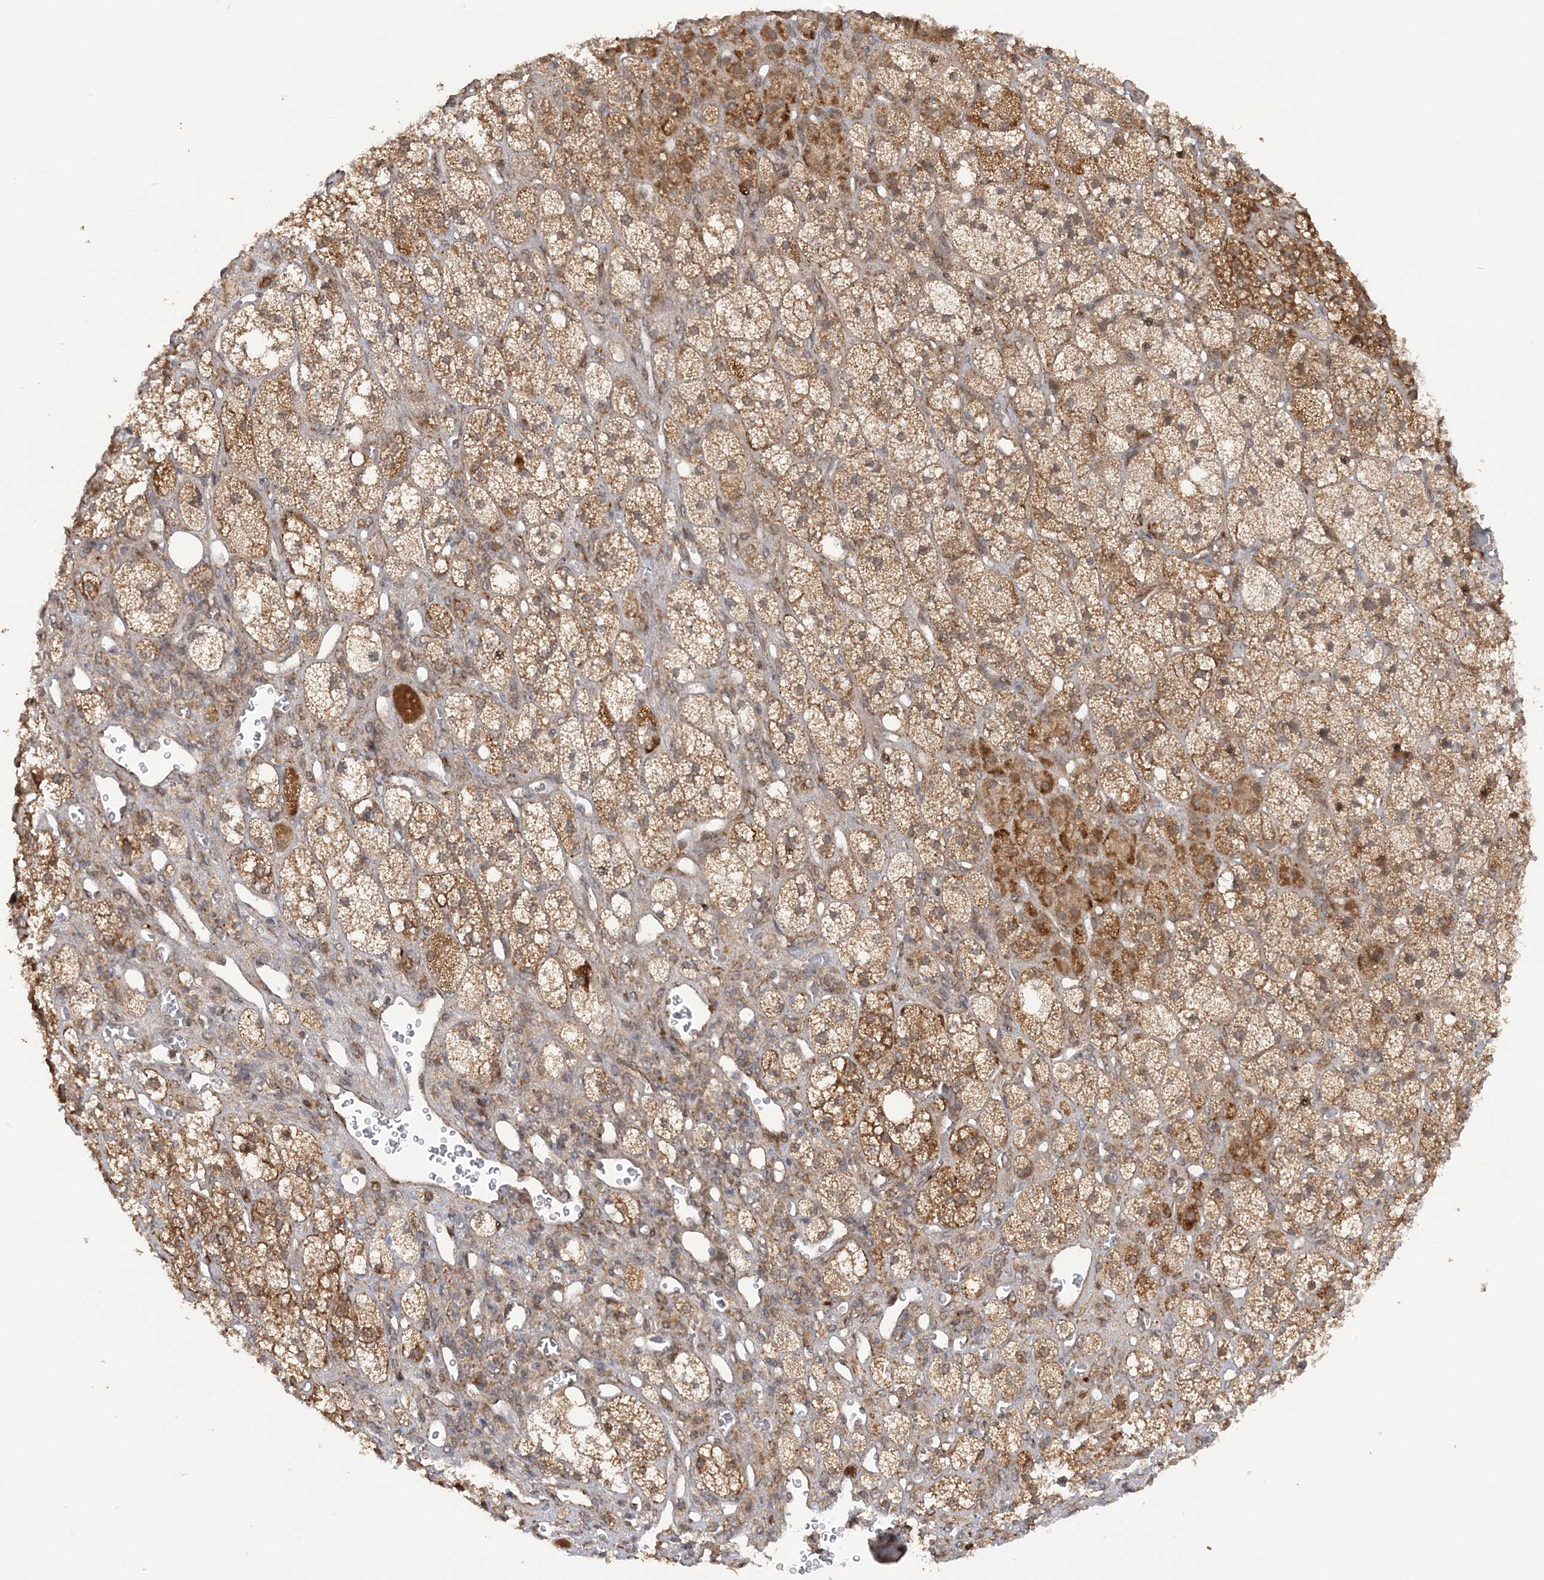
{"staining": {"intensity": "moderate", "quantity": ">75%", "location": "cytoplasmic/membranous"}, "tissue": "adrenal gland", "cell_type": "Glandular cells", "image_type": "normal", "snomed": [{"axis": "morphology", "description": "Normal tissue, NOS"}, {"axis": "topography", "description": "Adrenal gland"}], "caption": "High-power microscopy captured an immunohistochemistry (IHC) micrograph of unremarkable adrenal gland, revealing moderate cytoplasmic/membranous expression in approximately >75% of glandular cells.", "gene": "MRPL47", "patient": {"sex": "male", "age": 61}}